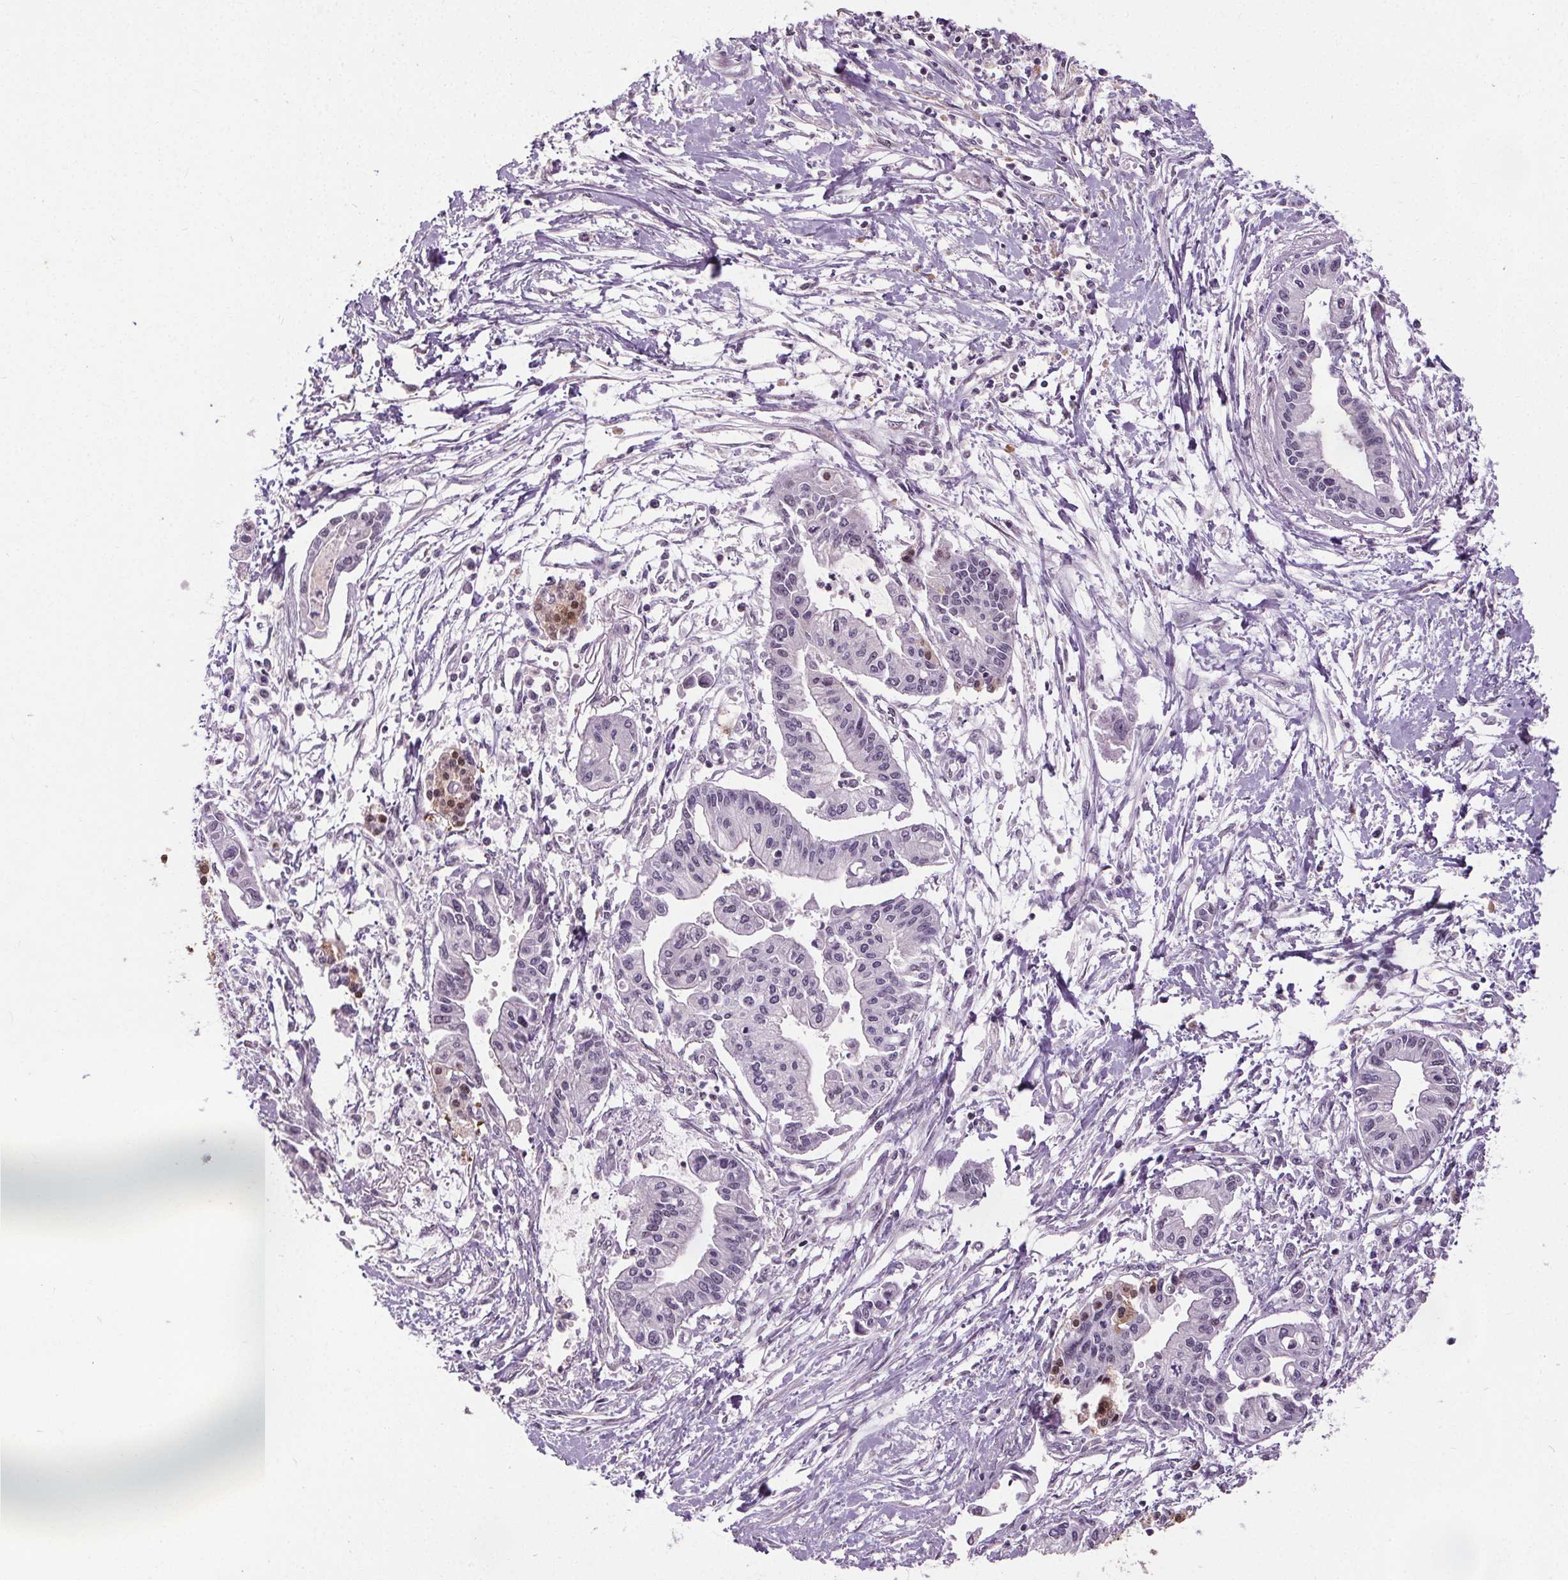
{"staining": {"intensity": "negative", "quantity": "none", "location": "none"}, "tissue": "pancreatic cancer", "cell_type": "Tumor cells", "image_type": "cancer", "snomed": [{"axis": "morphology", "description": "Adenocarcinoma, NOS"}, {"axis": "topography", "description": "Pancreas"}], "caption": "Immunohistochemistry (IHC) of human pancreatic adenocarcinoma exhibits no expression in tumor cells.", "gene": "SLC2A9", "patient": {"sex": "male", "age": 60}}